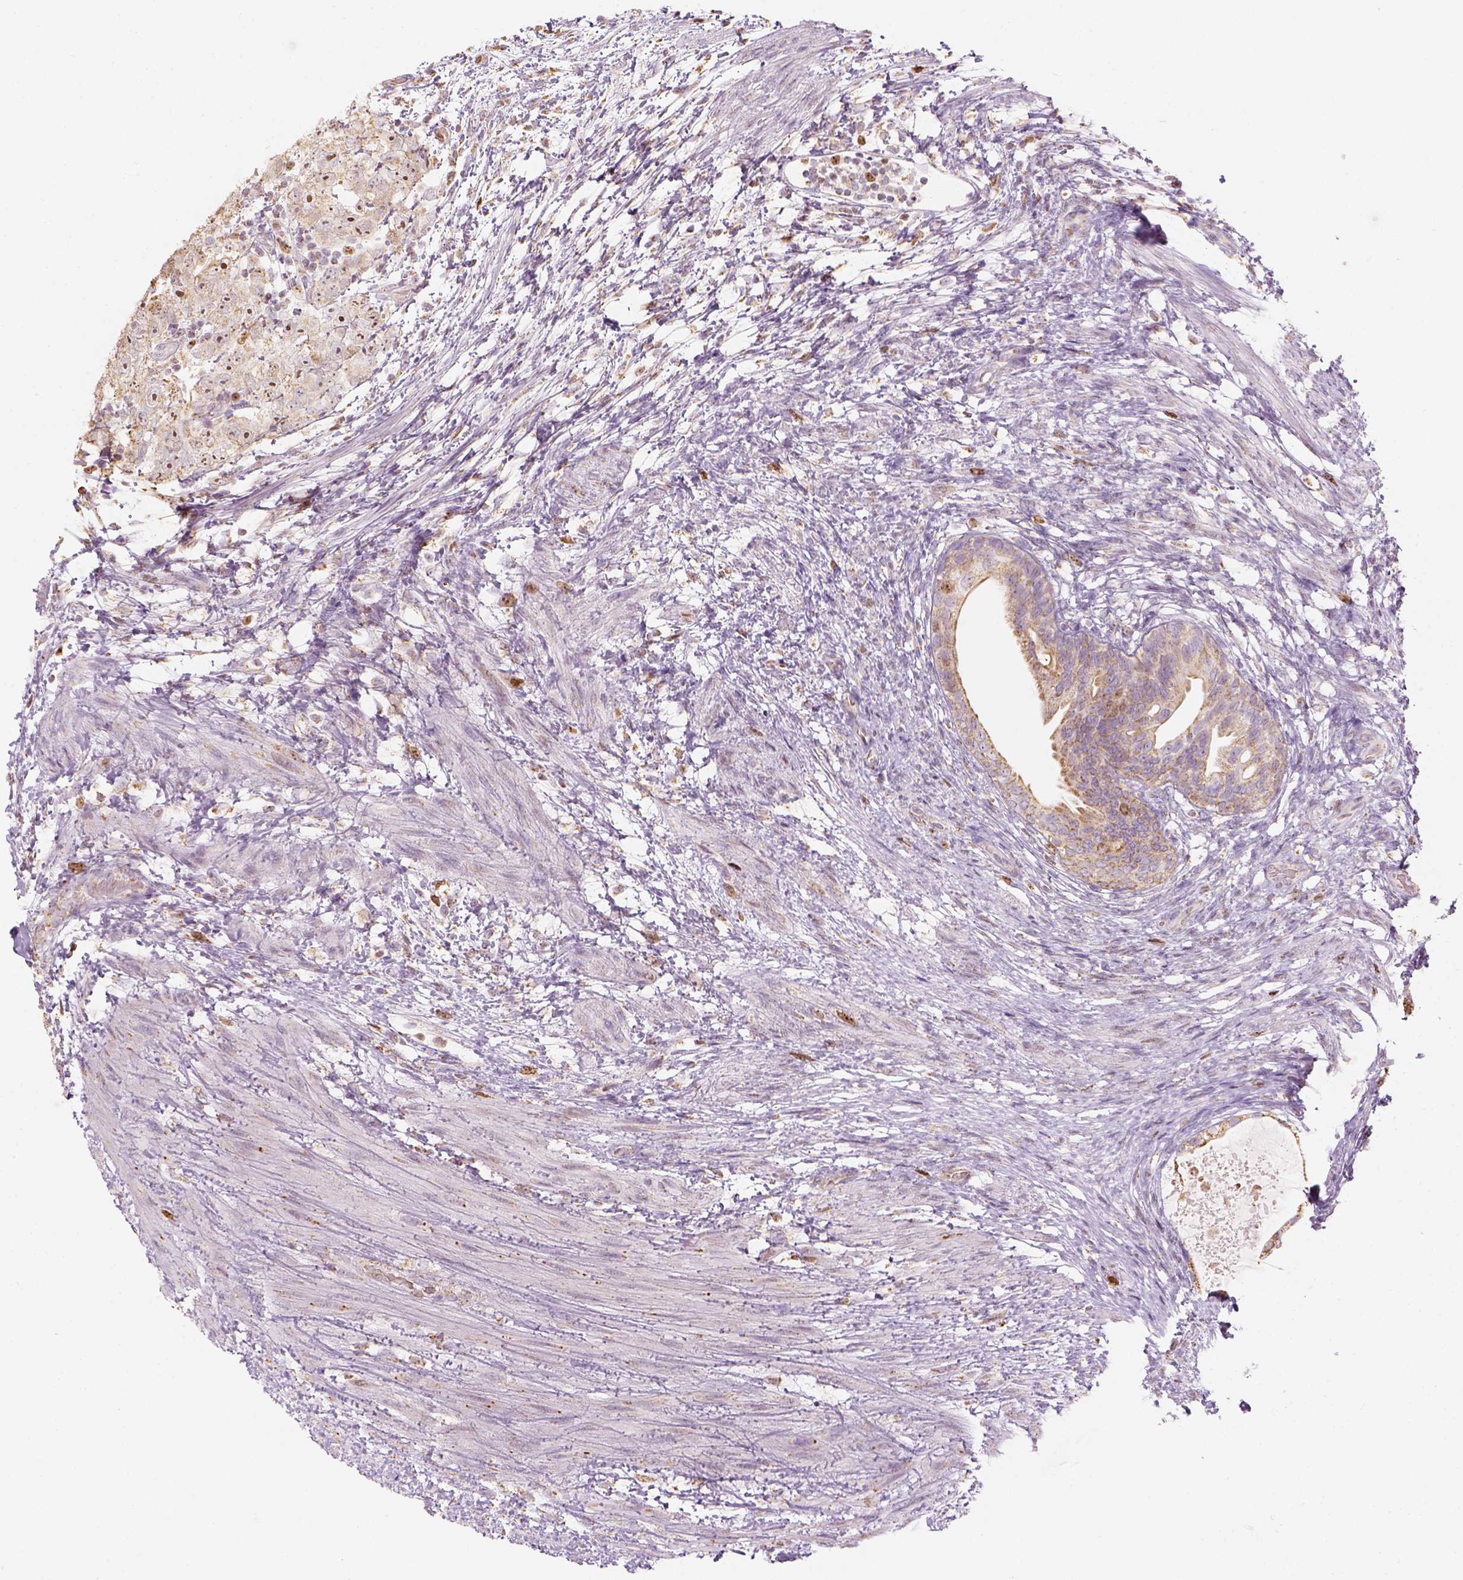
{"staining": {"intensity": "moderate", "quantity": "<25%", "location": "cytoplasmic/membranous"}, "tissue": "testis cancer", "cell_type": "Tumor cells", "image_type": "cancer", "snomed": [{"axis": "morphology", "description": "Carcinoma, Embryonal, NOS"}, {"axis": "topography", "description": "Testis"}], "caption": "Immunohistochemical staining of testis cancer (embryonal carcinoma) shows moderate cytoplasmic/membranous protein positivity in about <25% of tumor cells.", "gene": "LCA5", "patient": {"sex": "male", "age": 24}}